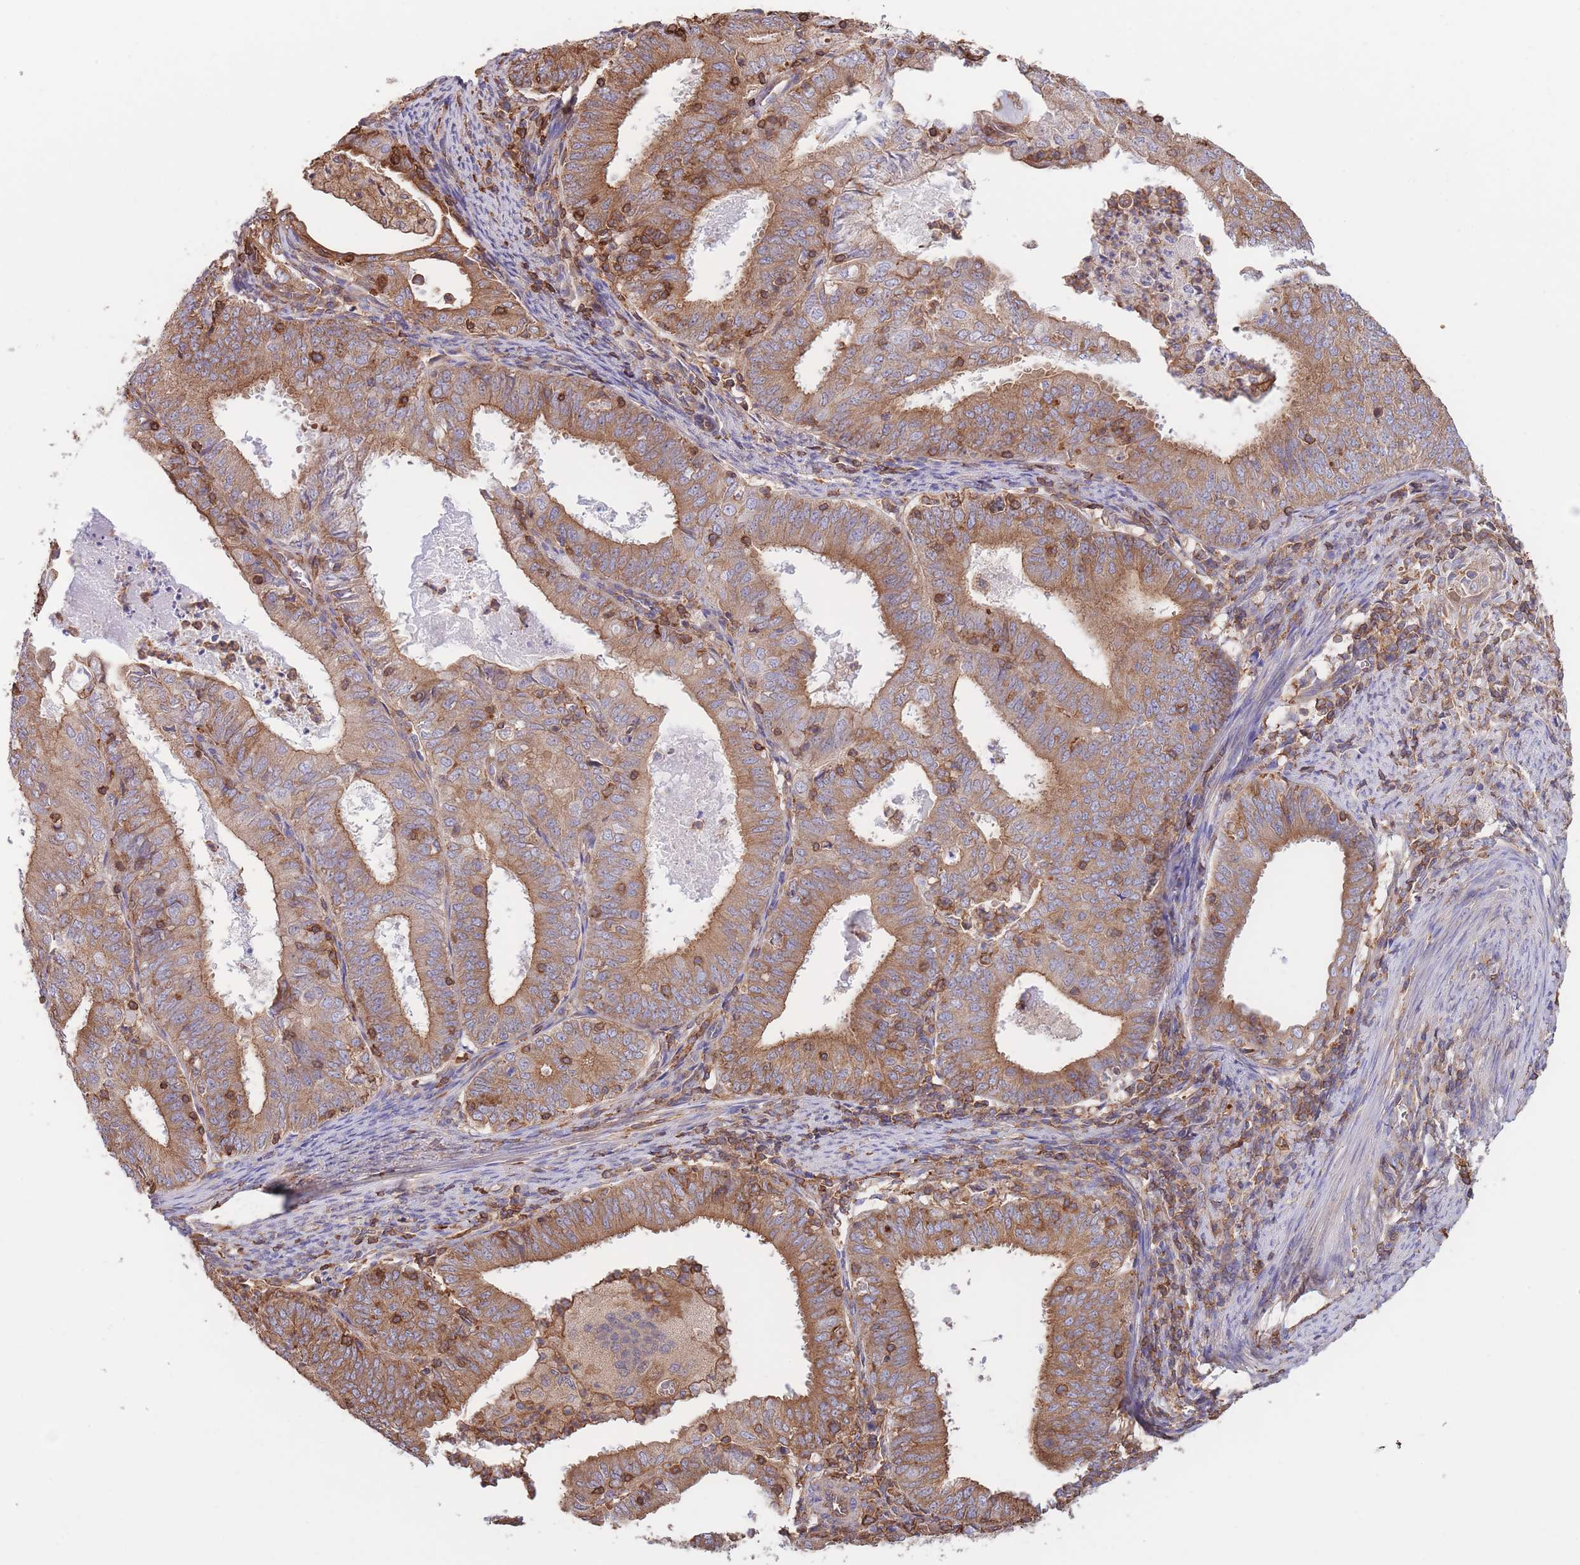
{"staining": {"intensity": "moderate", "quantity": ">75%", "location": "cytoplasmic/membranous"}, "tissue": "endometrial cancer", "cell_type": "Tumor cells", "image_type": "cancer", "snomed": [{"axis": "morphology", "description": "Adenocarcinoma, NOS"}, {"axis": "topography", "description": "Endometrium"}], "caption": "Human endometrial adenocarcinoma stained with a protein marker shows moderate staining in tumor cells.", "gene": "LRRN4CL", "patient": {"sex": "female", "age": 57}}